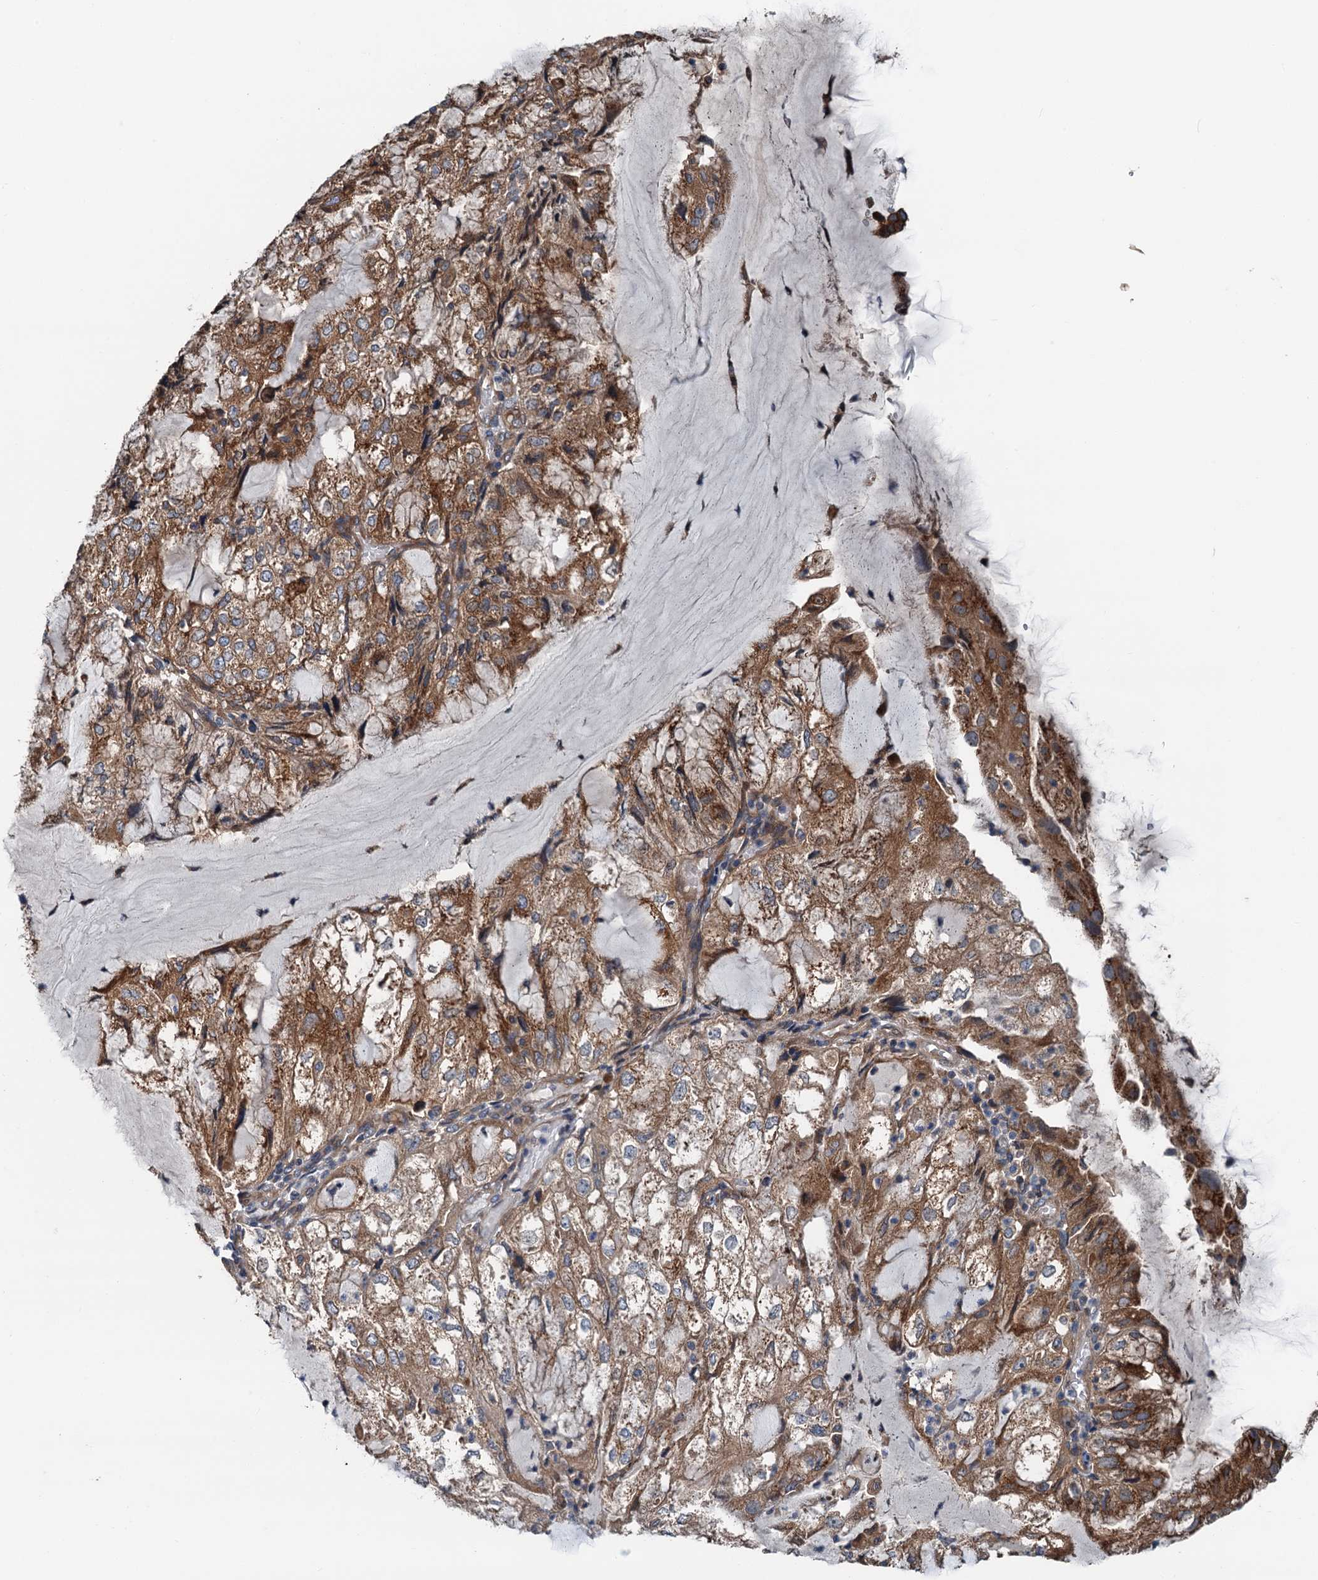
{"staining": {"intensity": "strong", "quantity": "25%-75%", "location": "cytoplasmic/membranous"}, "tissue": "endometrial cancer", "cell_type": "Tumor cells", "image_type": "cancer", "snomed": [{"axis": "morphology", "description": "Adenocarcinoma, NOS"}, {"axis": "topography", "description": "Endometrium"}], "caption": "Tumor cells exhibit high levels of strong cytoplasmic/membranous positivity in approximately 25%-75% of cells in endometrial adenocarcinoma. Immunohistochemistry stains the protein of interest in brown and the nuclei are stained blue.", "gene": "COG3", "patient": {"sex": "female", "age": 81}}